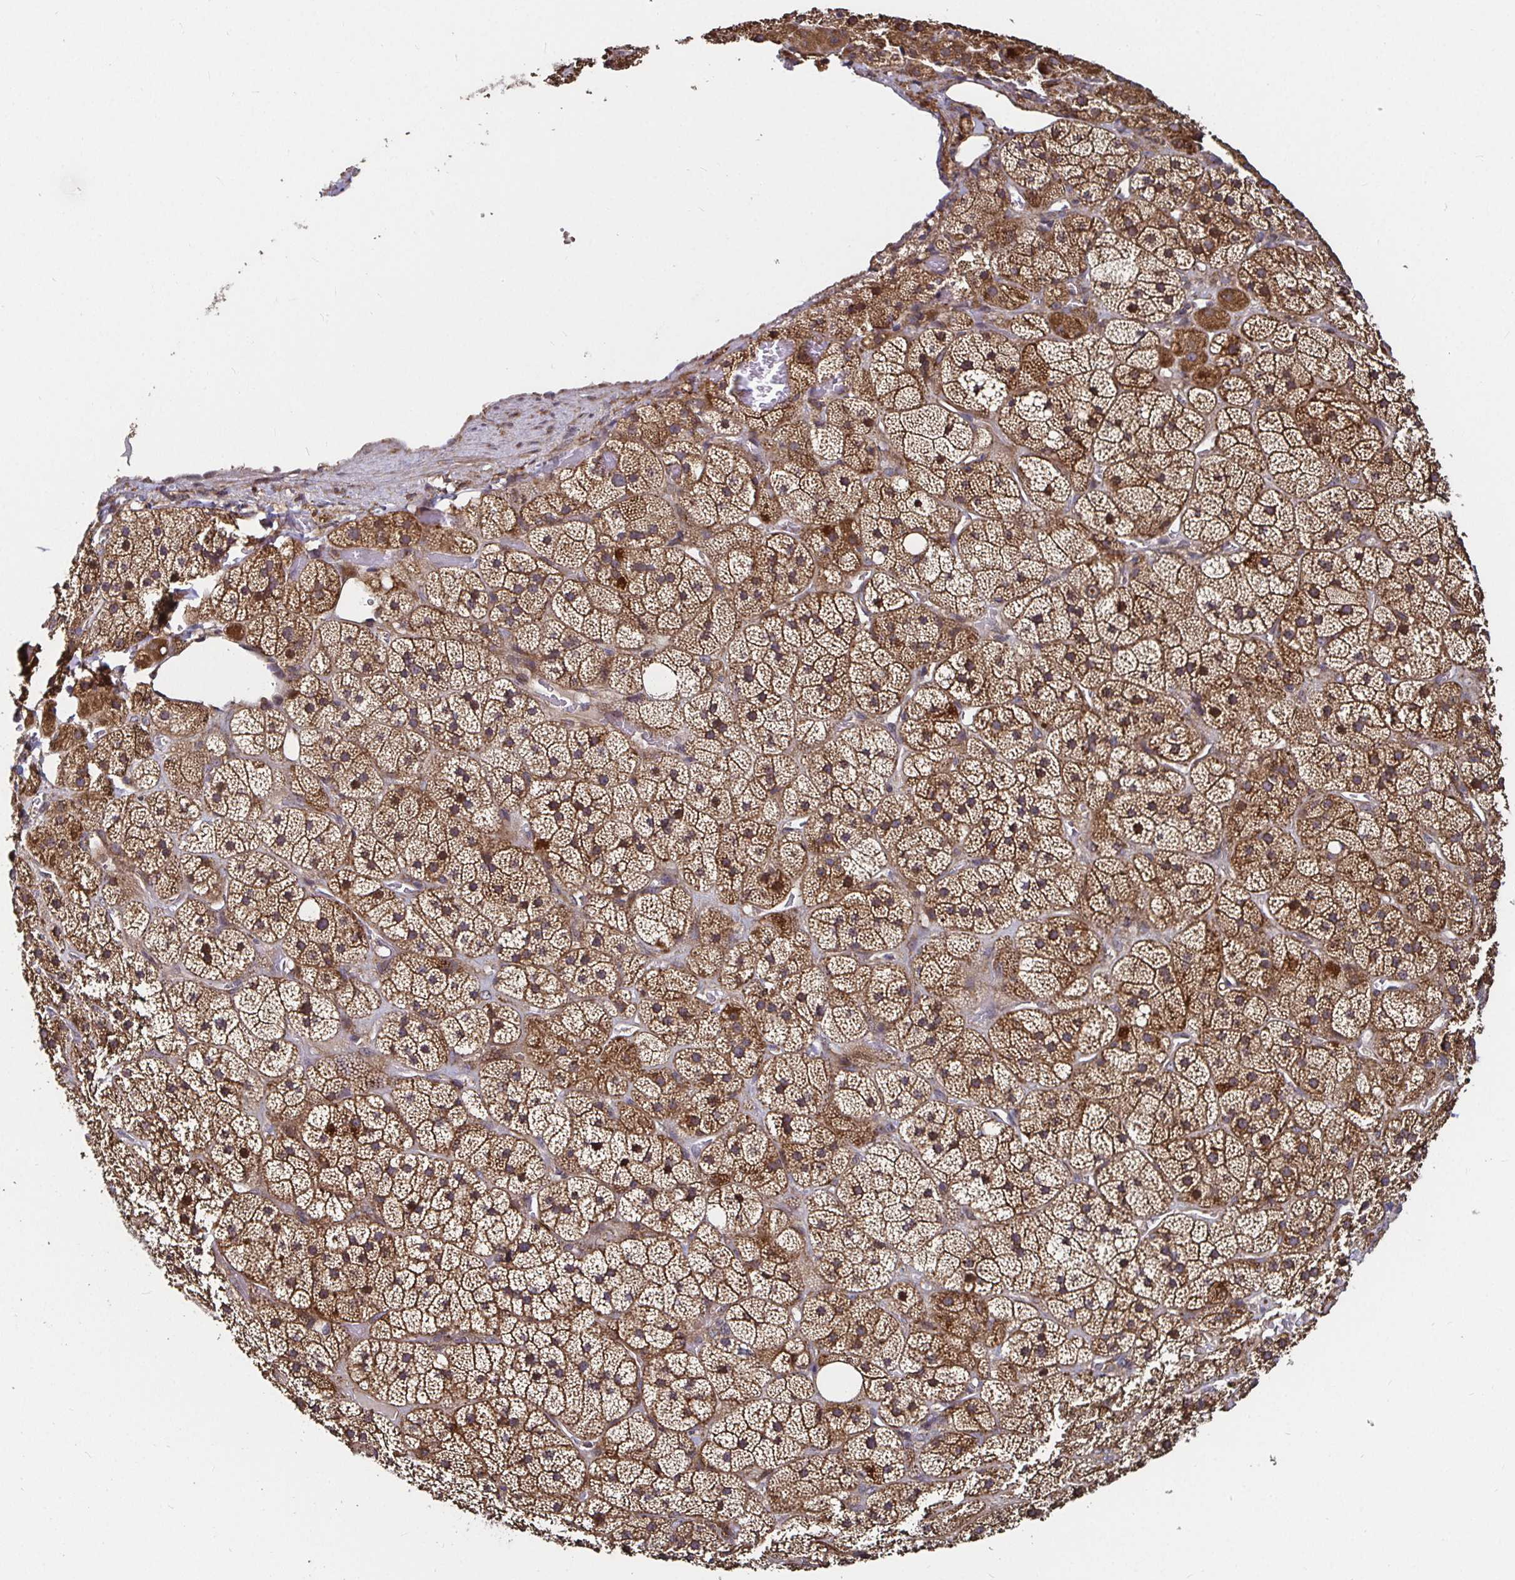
{"staining": {"intensity": "moderate", "quantity": ">75%", "location": "cytoplasmic/membranous"}, "tissue": "adrenal gland", "cell_type": "Glandular cells", "image_type": "normal", "snomed": [{"axis": "morphology", "description": "Normal tissue, NOS"}, {"axis": "topography", "description": "Adrenal gland"}], "caption": "The image displays a brown stain indicating the presence of a protein in the cytoplasmic/membranous of glandular cells in adrenal gland.", "gene": "MLST8", "patient": {"sex": "male", "age": 57}}